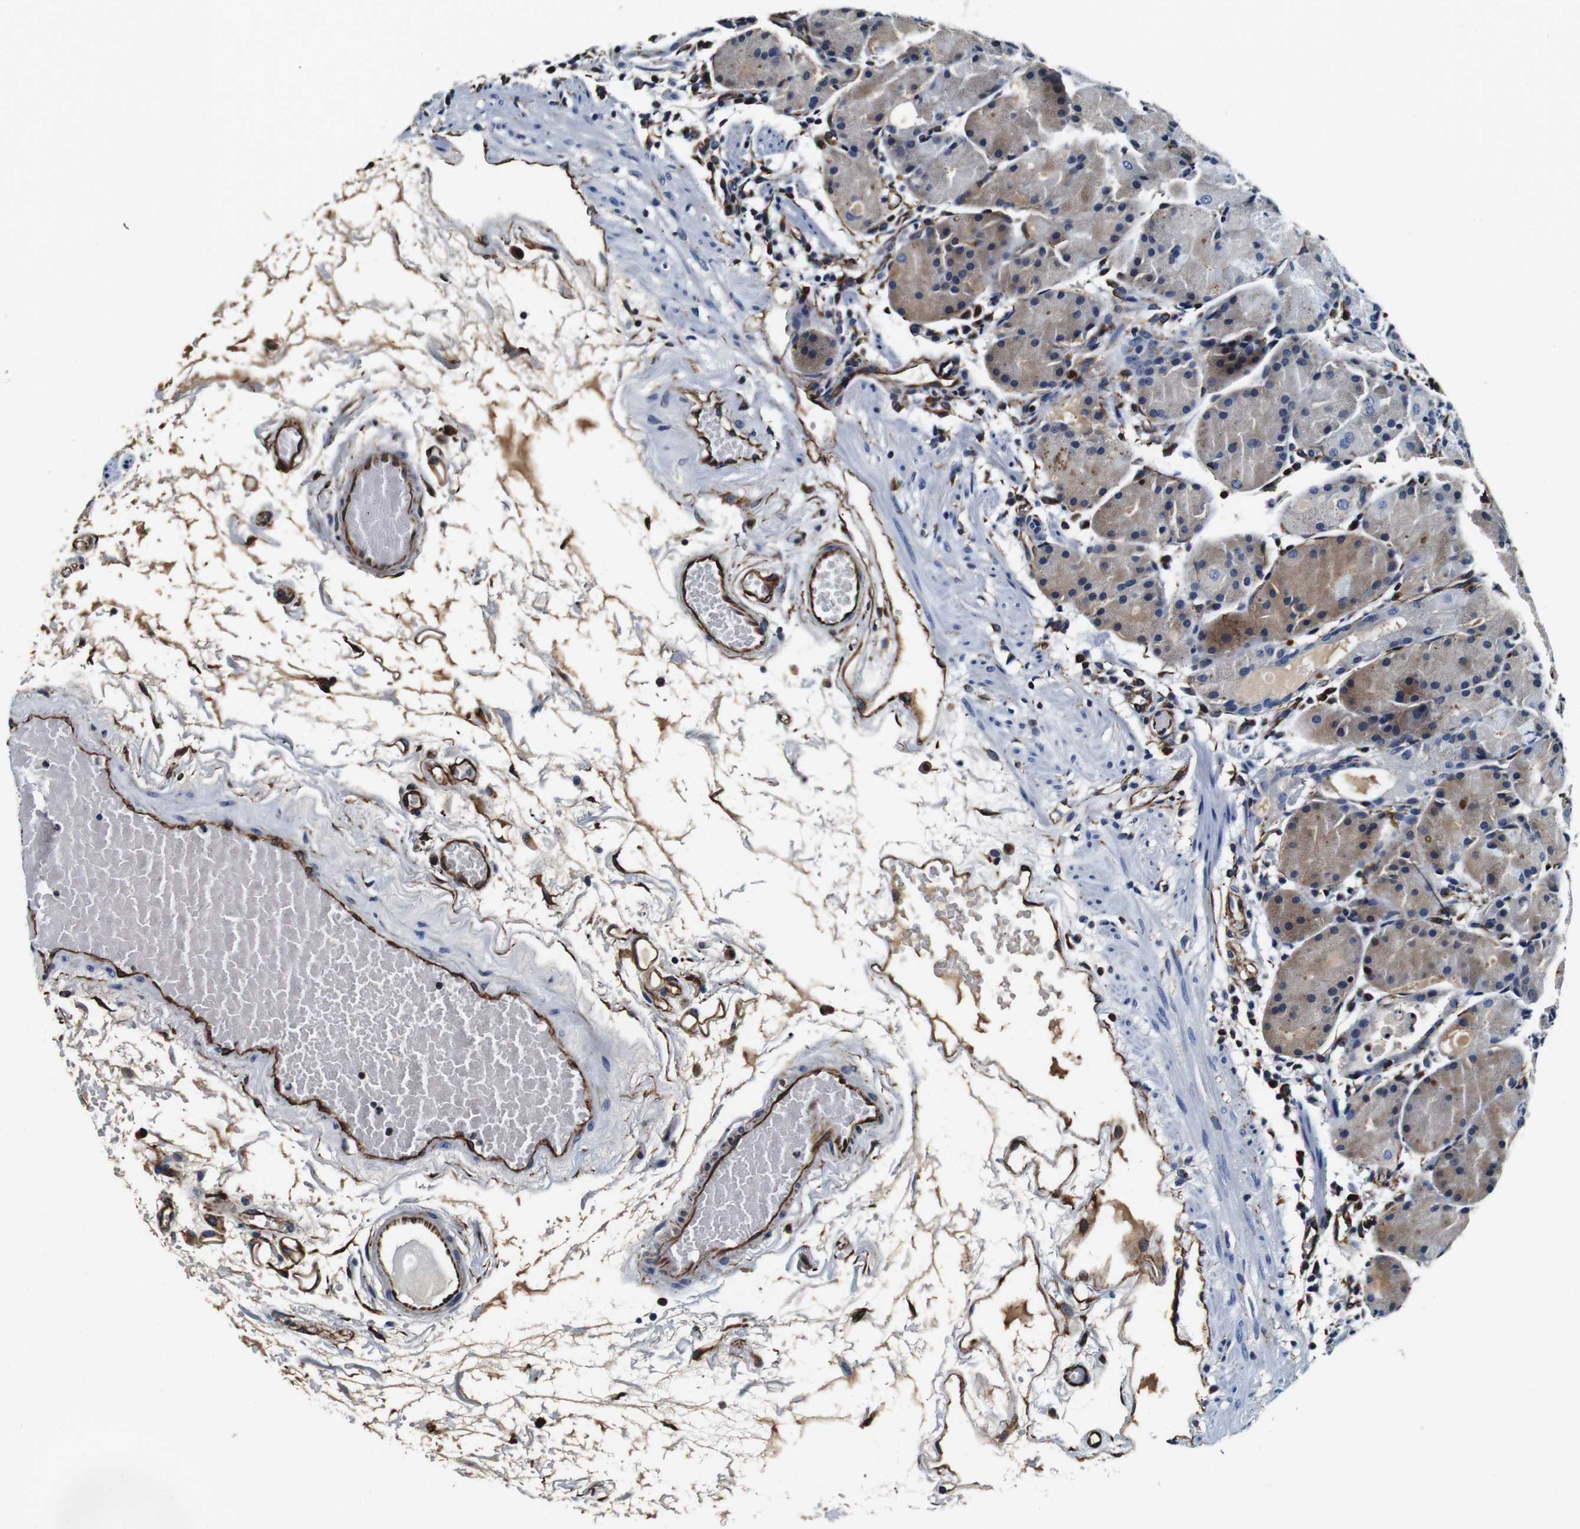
{"staining": {"intensity": "moderate", "quantity": "<25%", "location": "cytoplasmic/membranous"}, "tissue": "stomach", "cell_type": "Glandular cells", "image_type": "normal", "snomed": [{"axis": "morphology", "description": "Normal tissue, NOS"}, {"axis": "topography", "description": "Stomach"}, {"axis": "topography", "description": "Stomach, lower"}], "caption": "IHC image of benign stomach: human stomach stained using IHC exhibits low levels of moderate protein expression localized specifically in the cytoplasmic/membranous of glandular cells, appearing as a cytoplasmic/membranous brown color.", "gene": "GJE1", "patient": {"sex": "female", "age": 75}}